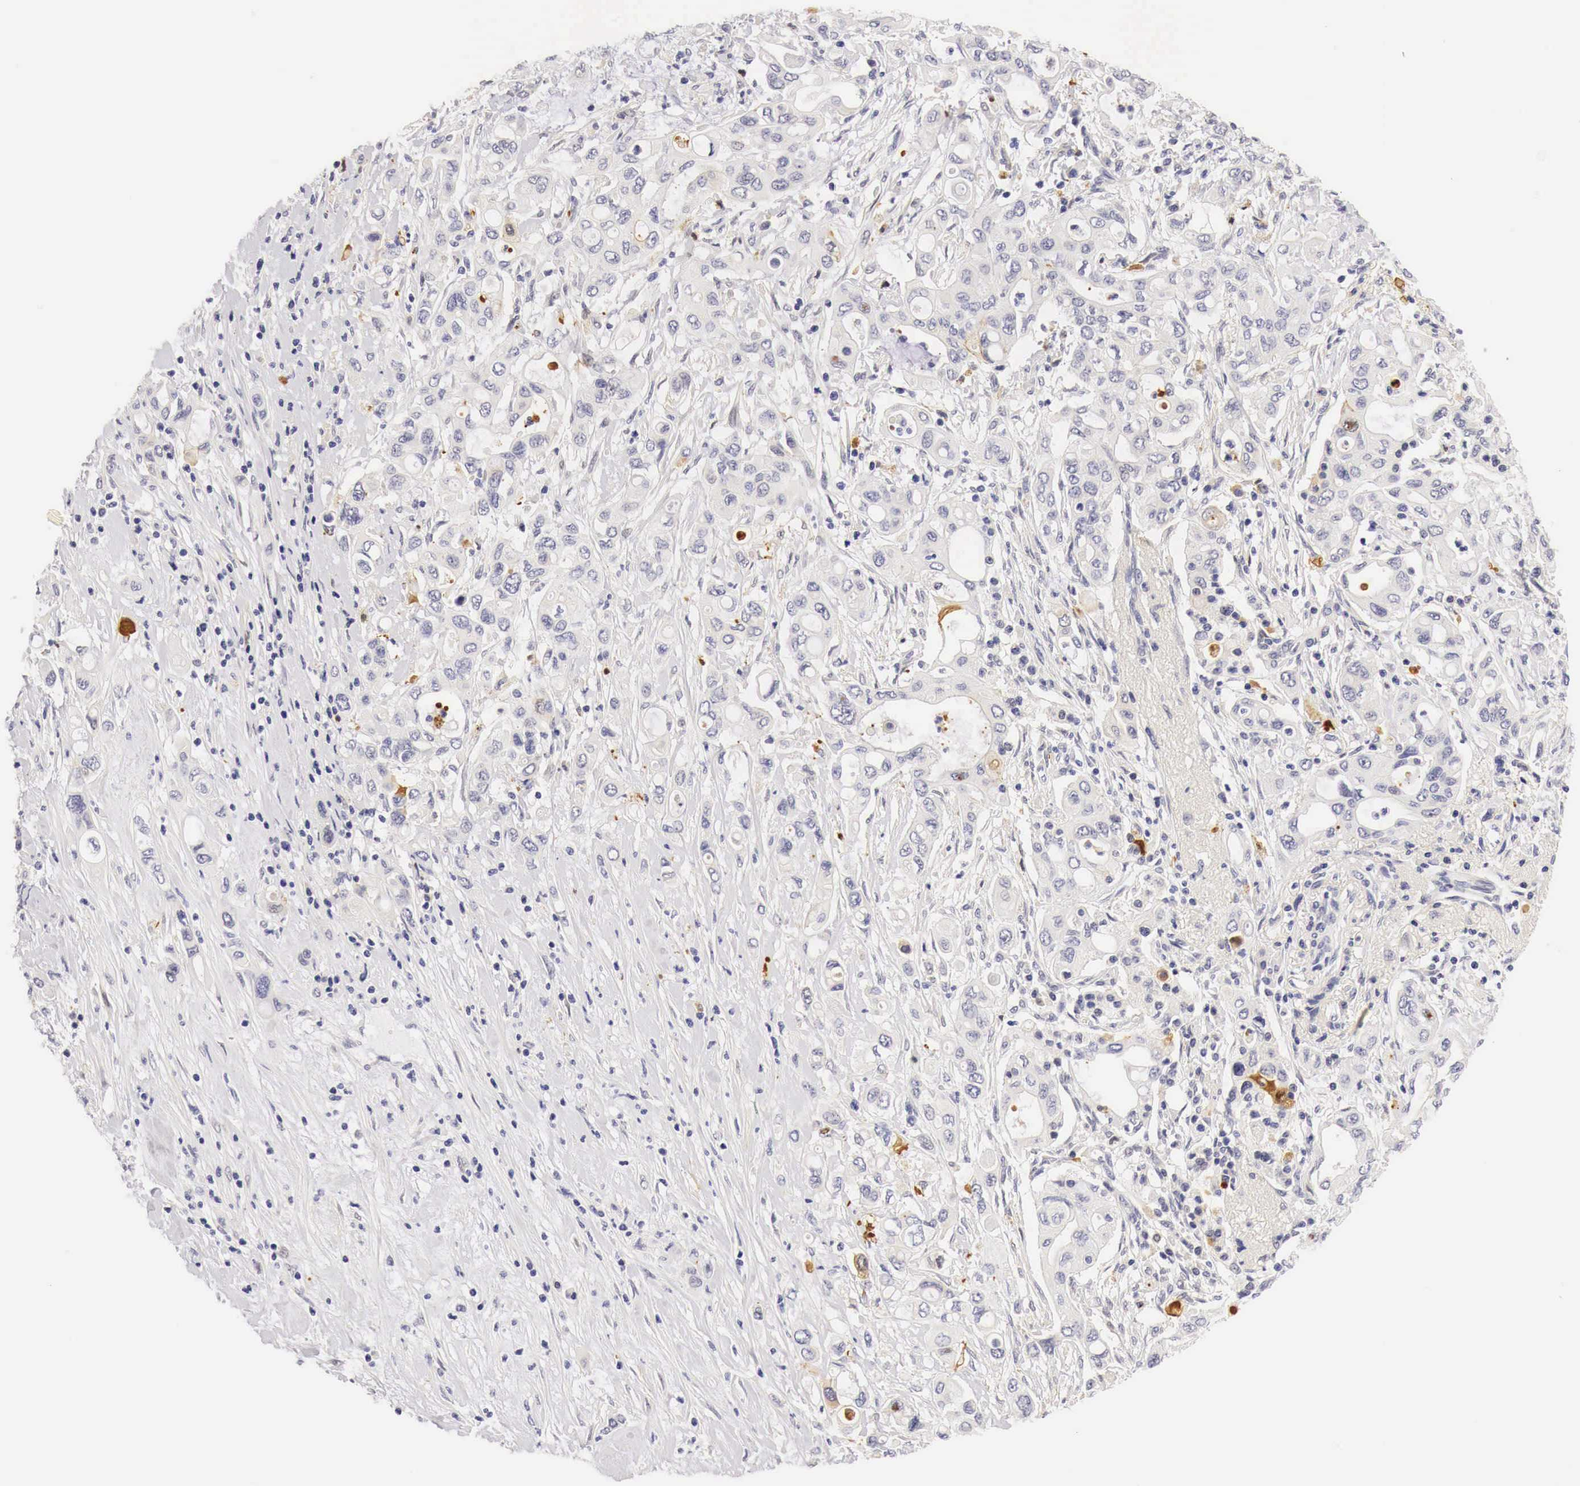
{"staining": {"intensity": "negative", "quantity": "none", "location": "none"}, "tissue": "pancreatic cancer", "cell_type": "Tumor cells", "image_type": "cancer", "snomed": [{"axis": "morphology", "description": "Adenocarcinoma, NOS"}, {"axis": "topography", "description": "Pancreas"}], "caption": "Tumor cells are negative for protein expression in human adenocarcinoma (pancreatic). (DAB immunohistochemistry (IHC), high magnification).", "gene": "CASP3", "patient": {"sex": "female", "age": 57}}